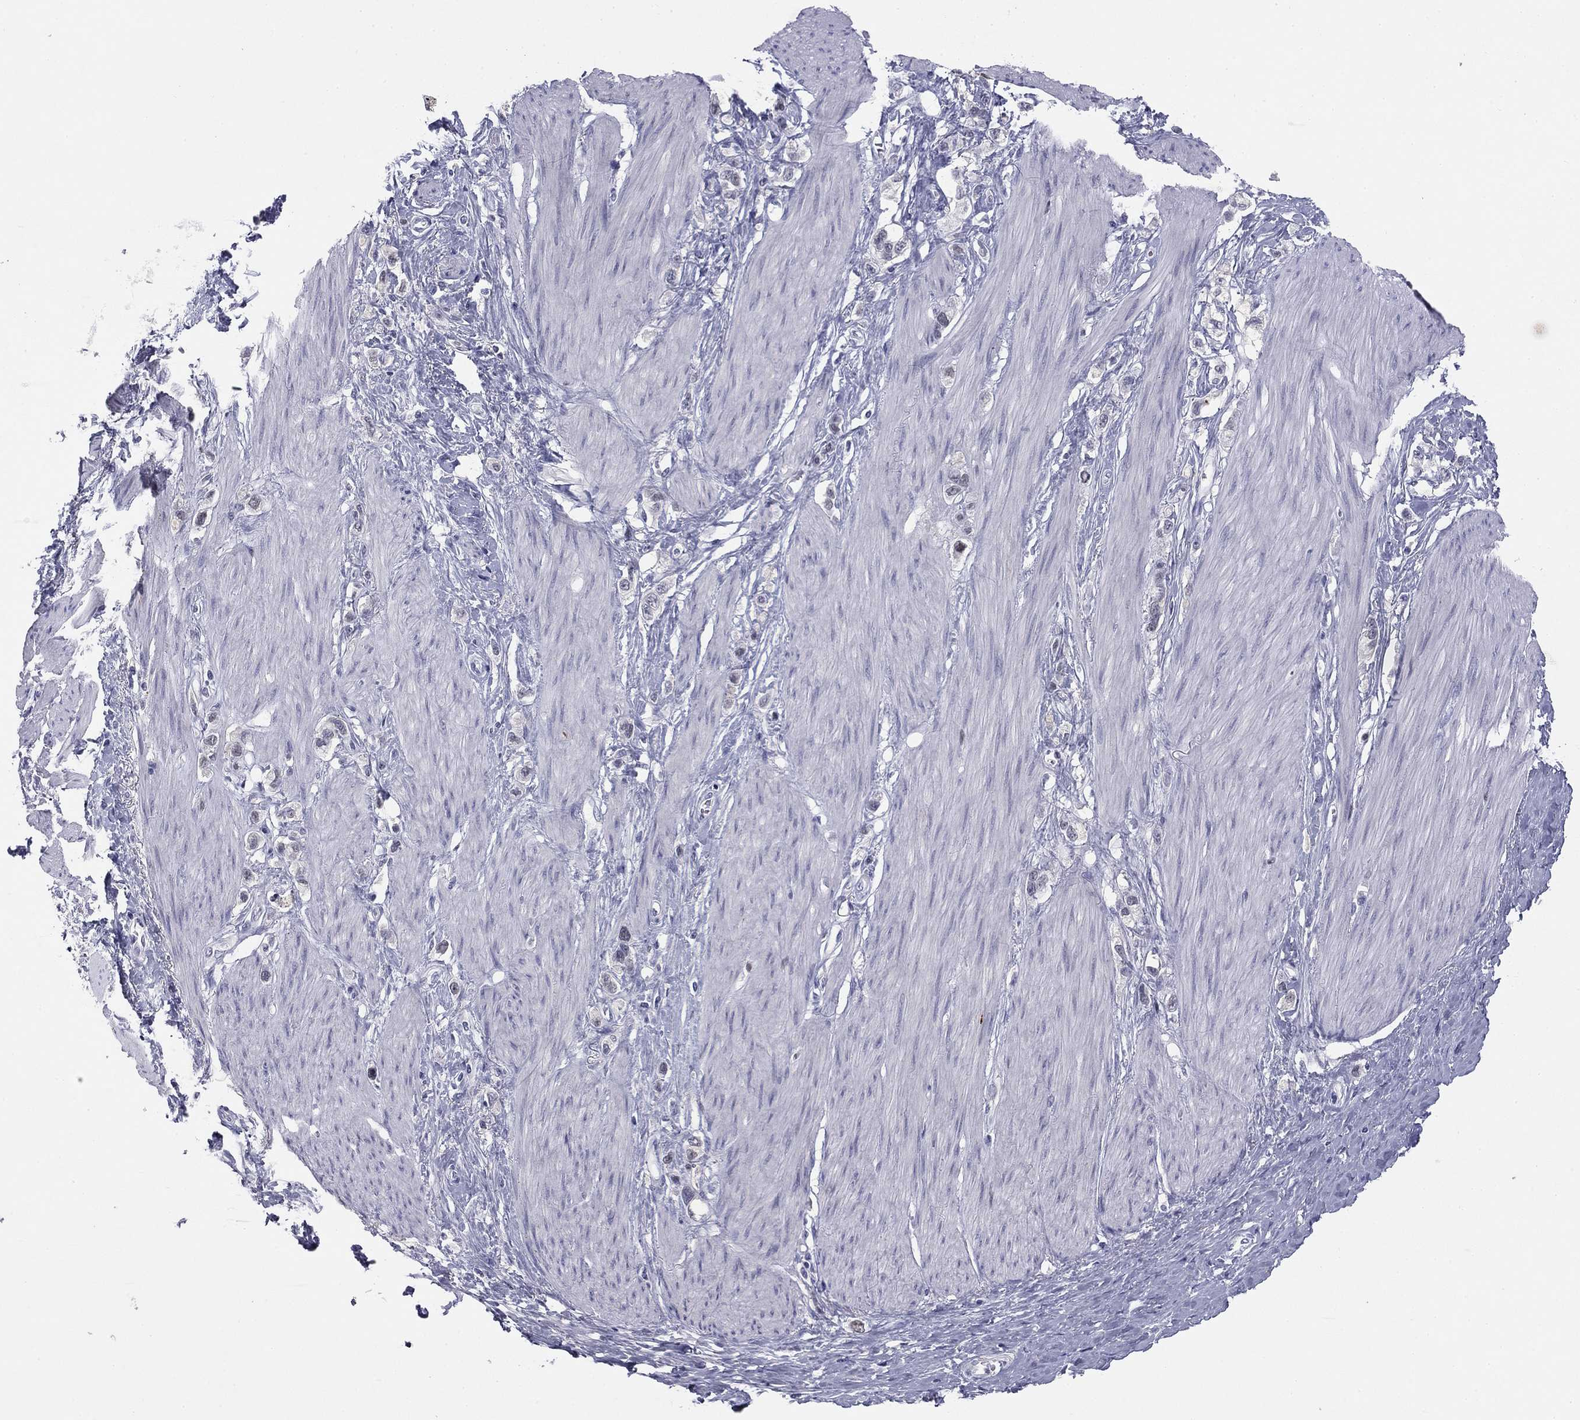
{"staining": {"intensity": "negative", "quantity": "none", "location": "none"}, "tissue": "stomach cancer", "cell_type": "Tumor cells", "image_type": "cancer", "snomed": [{"axis": "morphology", "description": "Normal tissue, NOS"}, {"axis": "morphology", "description": "Adenocarcinoma, NOS"}, {"axis": "morphology", "description": "Adenocarcinoma, High grade"}, {"axis": "topography", "description": "Stomach, upper"}, {"axis": "topography", "description": "Stomach"}], "caption": "Immunohistochemistry of high-grade adenocarcinoma (stomach) reveals no expression in tumor cells.", "gene": "TFAP2B", "patient": {"sex": "female", "age": 65}}